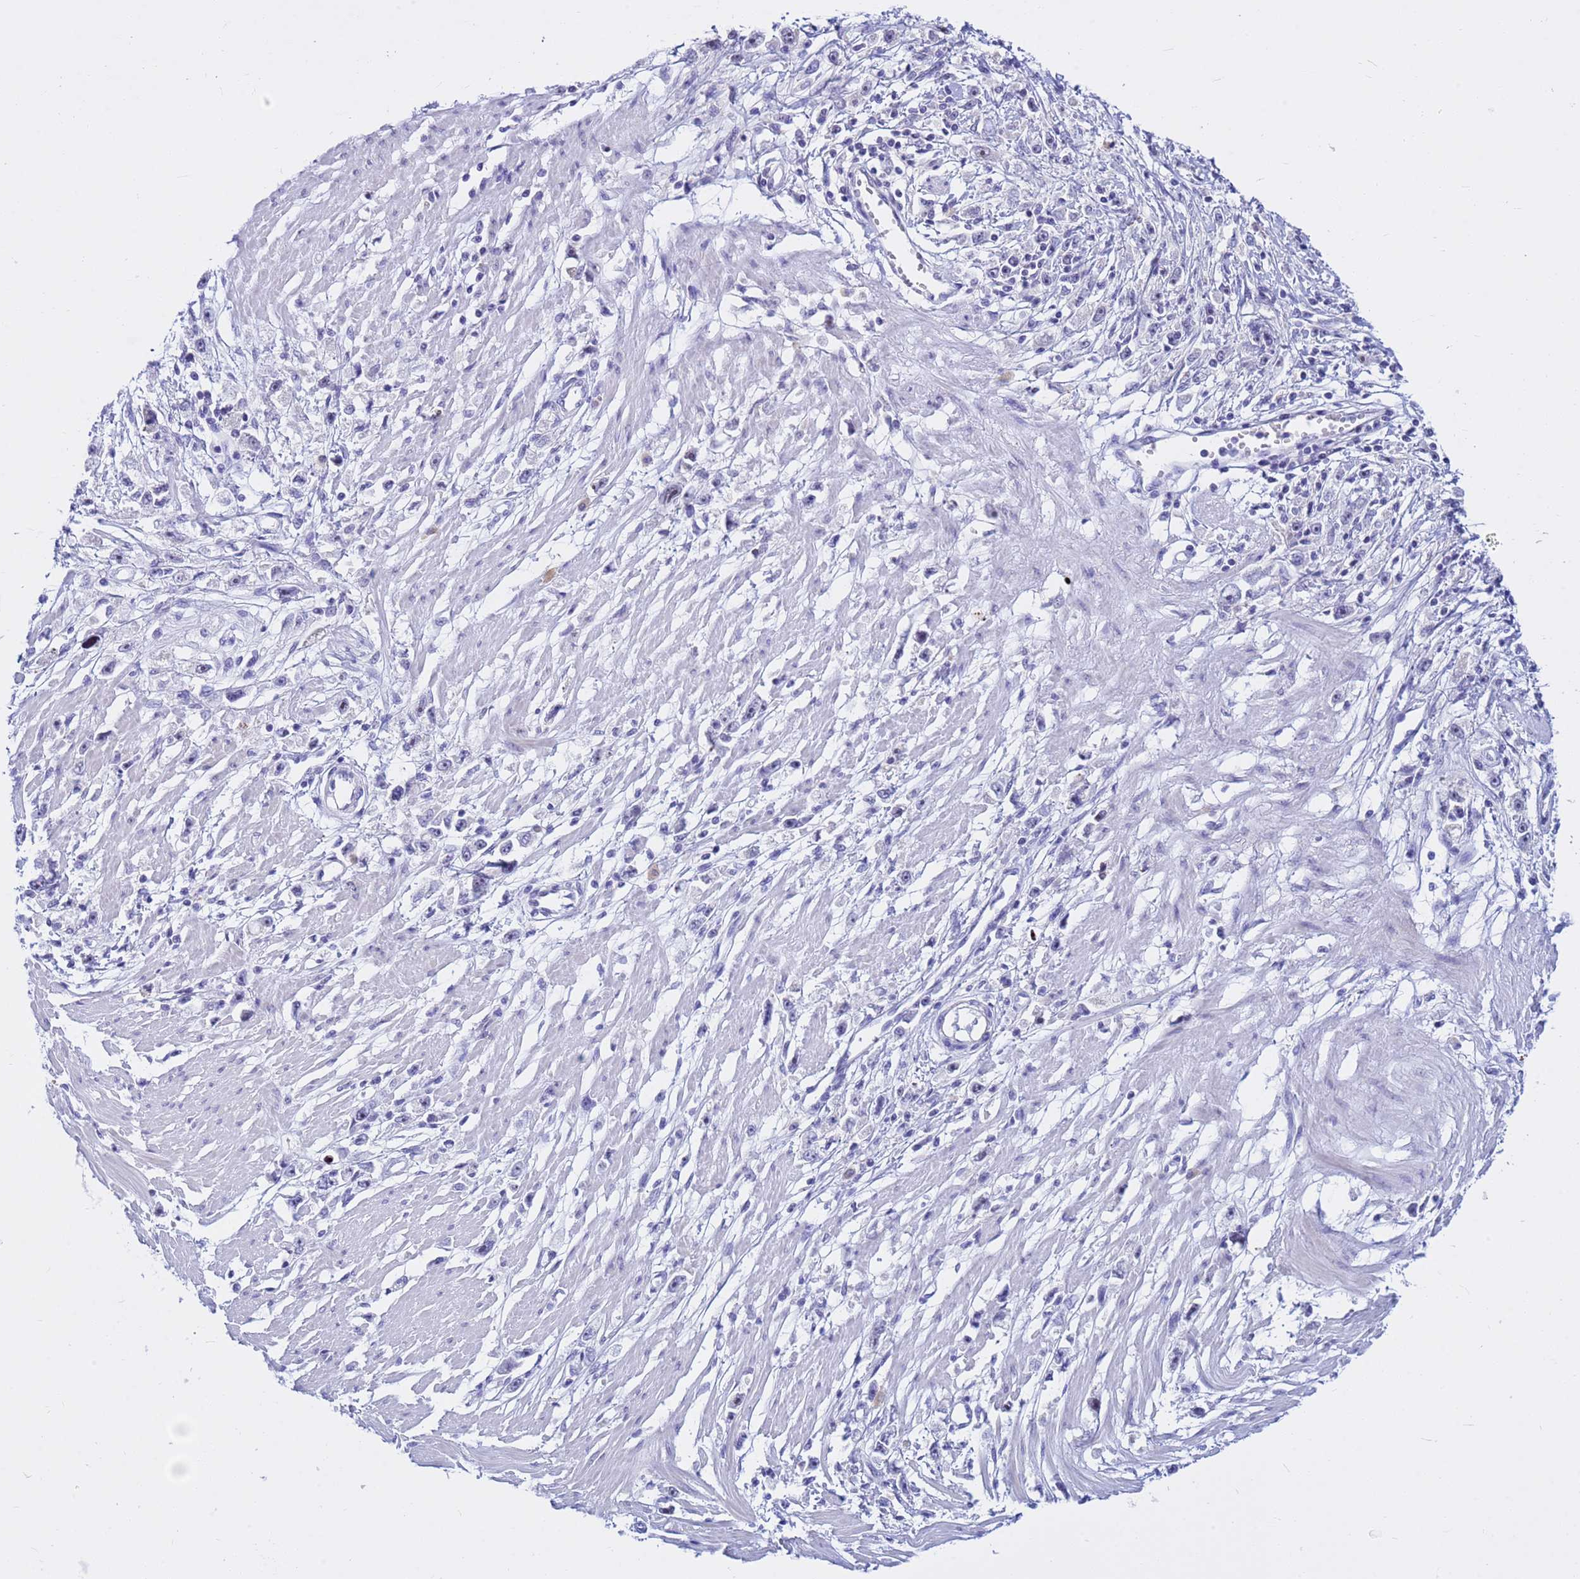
{"staining": {"intensity": "negative", "quantity": "none", "location": "none"}, "tissue": "stomach cancer", "cell_type": "Tumor cells", "image_type": "cancer", "snomed": [{"axis": "morphology", "description": "Adenocarcinoma, NOS"}, {"axis": "topography", "description": "Stomach"}], "caption": "Stomach cancer stained for a protein using immunohistochemistry (IHC) exhibits no staining tumor cells.", "gene": "DMRTC2", "patient": {"sex": "female", "age": 59}}